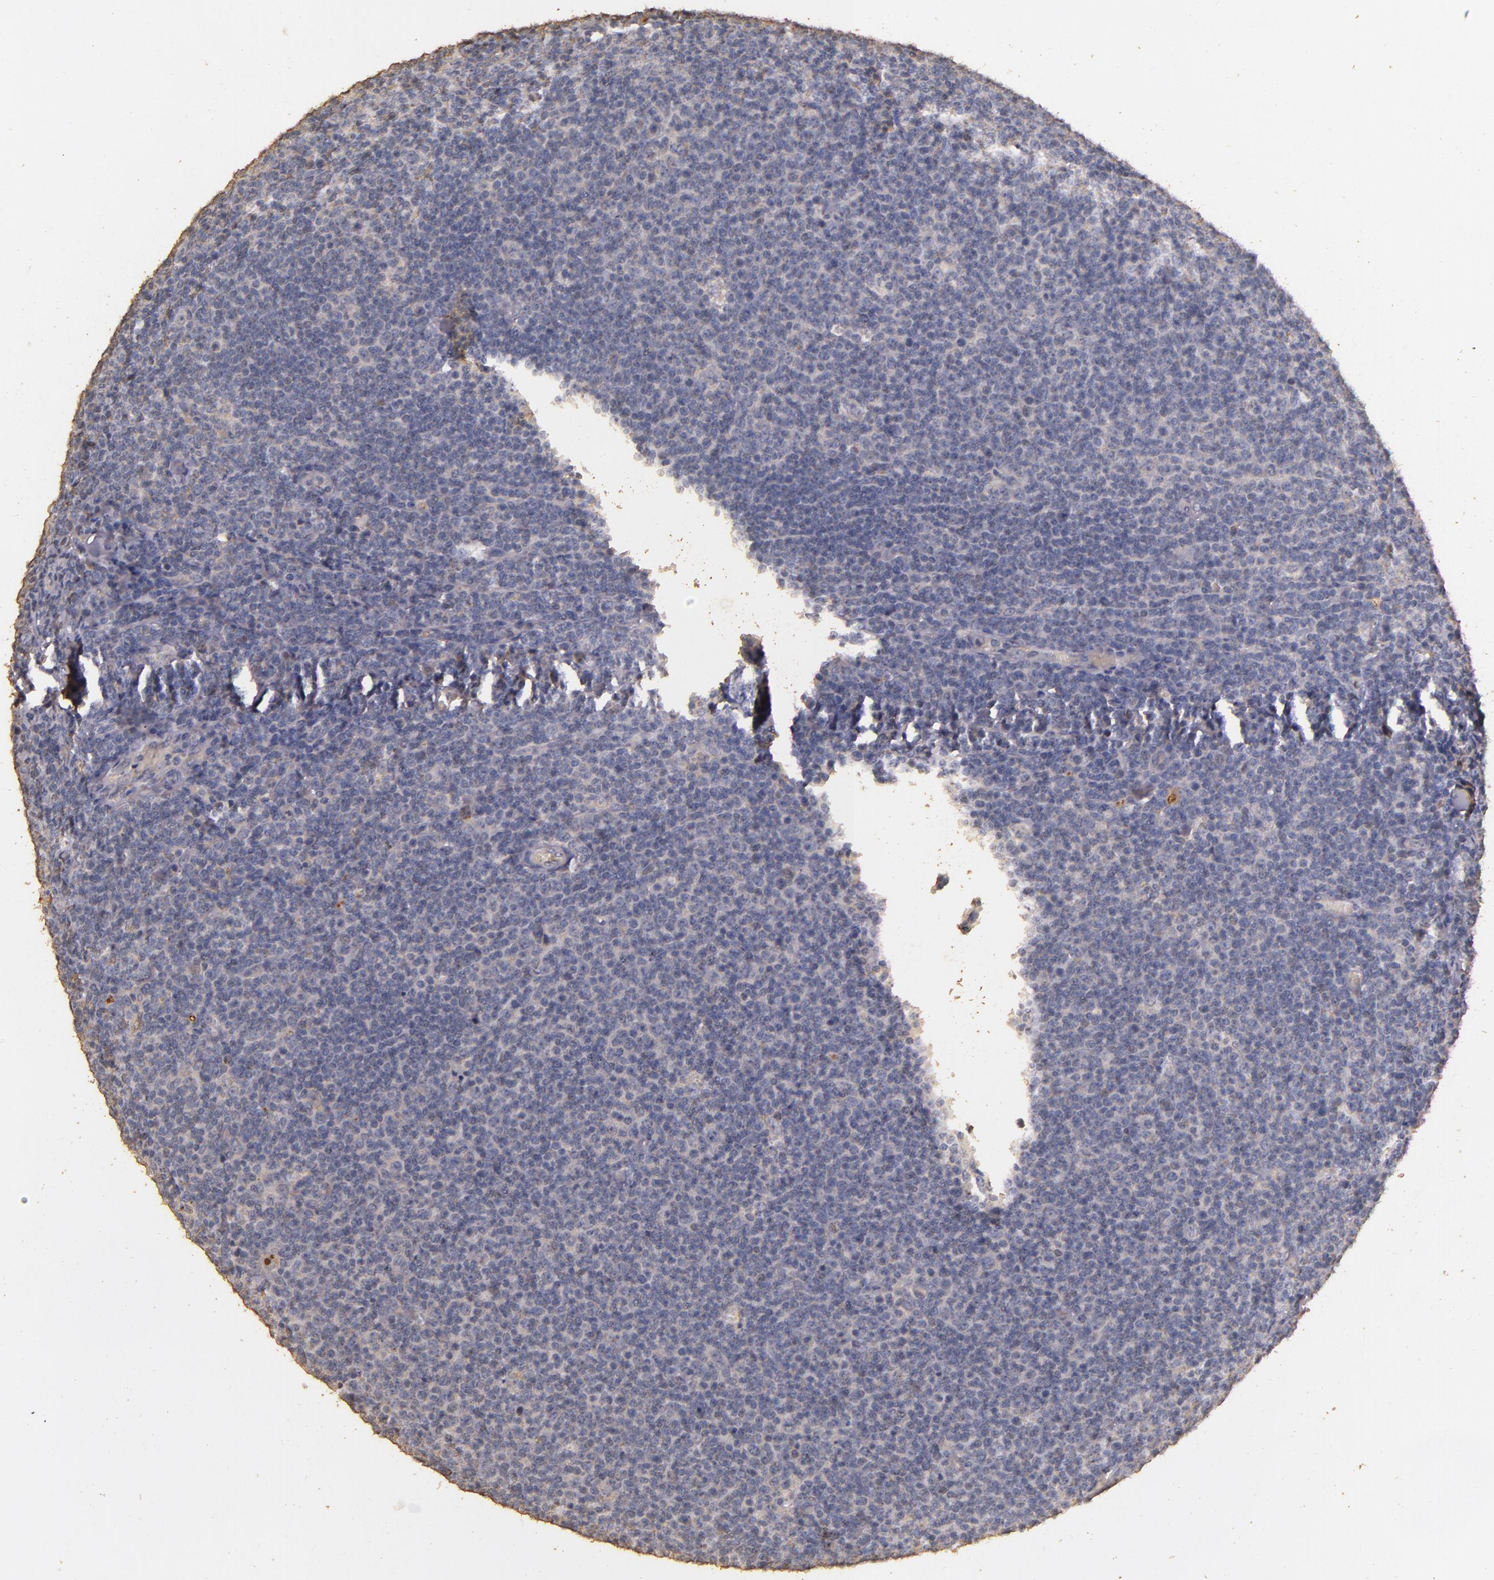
{"staining": {"intensity": "negative", "quantity": "none", "location": "none"}, "tissue": "lymphoma", "cell_type": "Tumor cells", "image_type": "cancer", "snomed": [{"axis": "morphology", "description": "Malignant lymphoma, non-Hodgkin's type, Low grade"}, {"axis": "topography", "description": "Lymph node"}], "caption": "This histopathology image is of lymphoma stained with immunohistochemistry (IHC) to label a protein in brown with the nuclei are counter-stained blue. There is no staining in tumor cells.", "gene": "BCL2L13", "patient": {"sex": "male", "age": 74}}